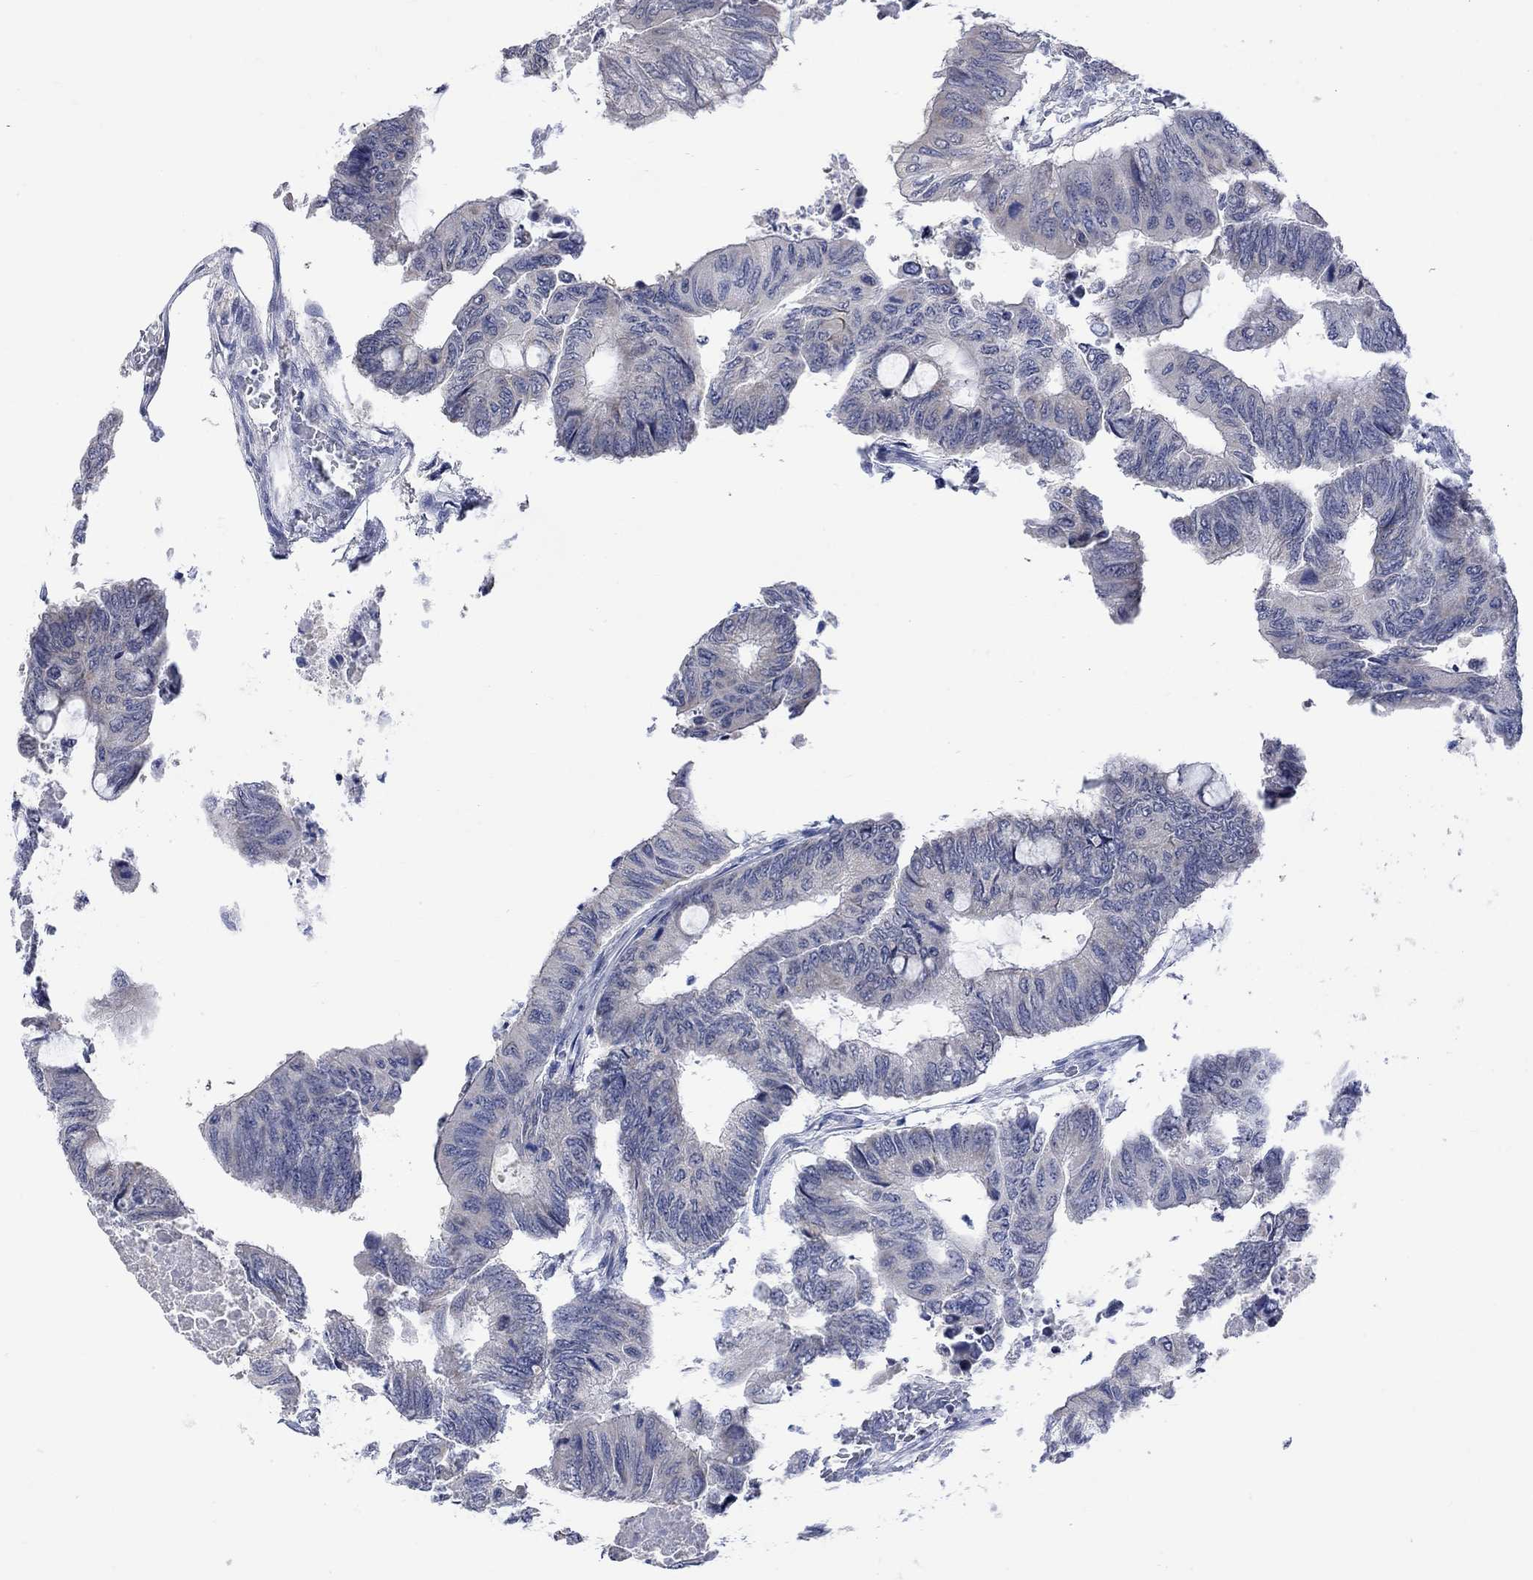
{"staining": {"intensity": "negative", "quantity": "none", "location": "none"}, "tissue": "colorectal cancer", "cell_type": "Tumor cells", "image_type": "cancer", "snomed": [{"axis": "morphology", "description": "Normal tissue, NOS"}, {"axis": "morphology", "description": "Adenocarcinoma, NOS"}, {"axis": "topography", "description": "Rectum"}, {"axis": "topography", "description": "Peripheral nerve tissue"}], "caption": "Image shows no significant protein positivity in tumor cells of colorectal adenocarcinoma.", "gene": "DCX", "patient": {"sex": "male", "age": 92}}